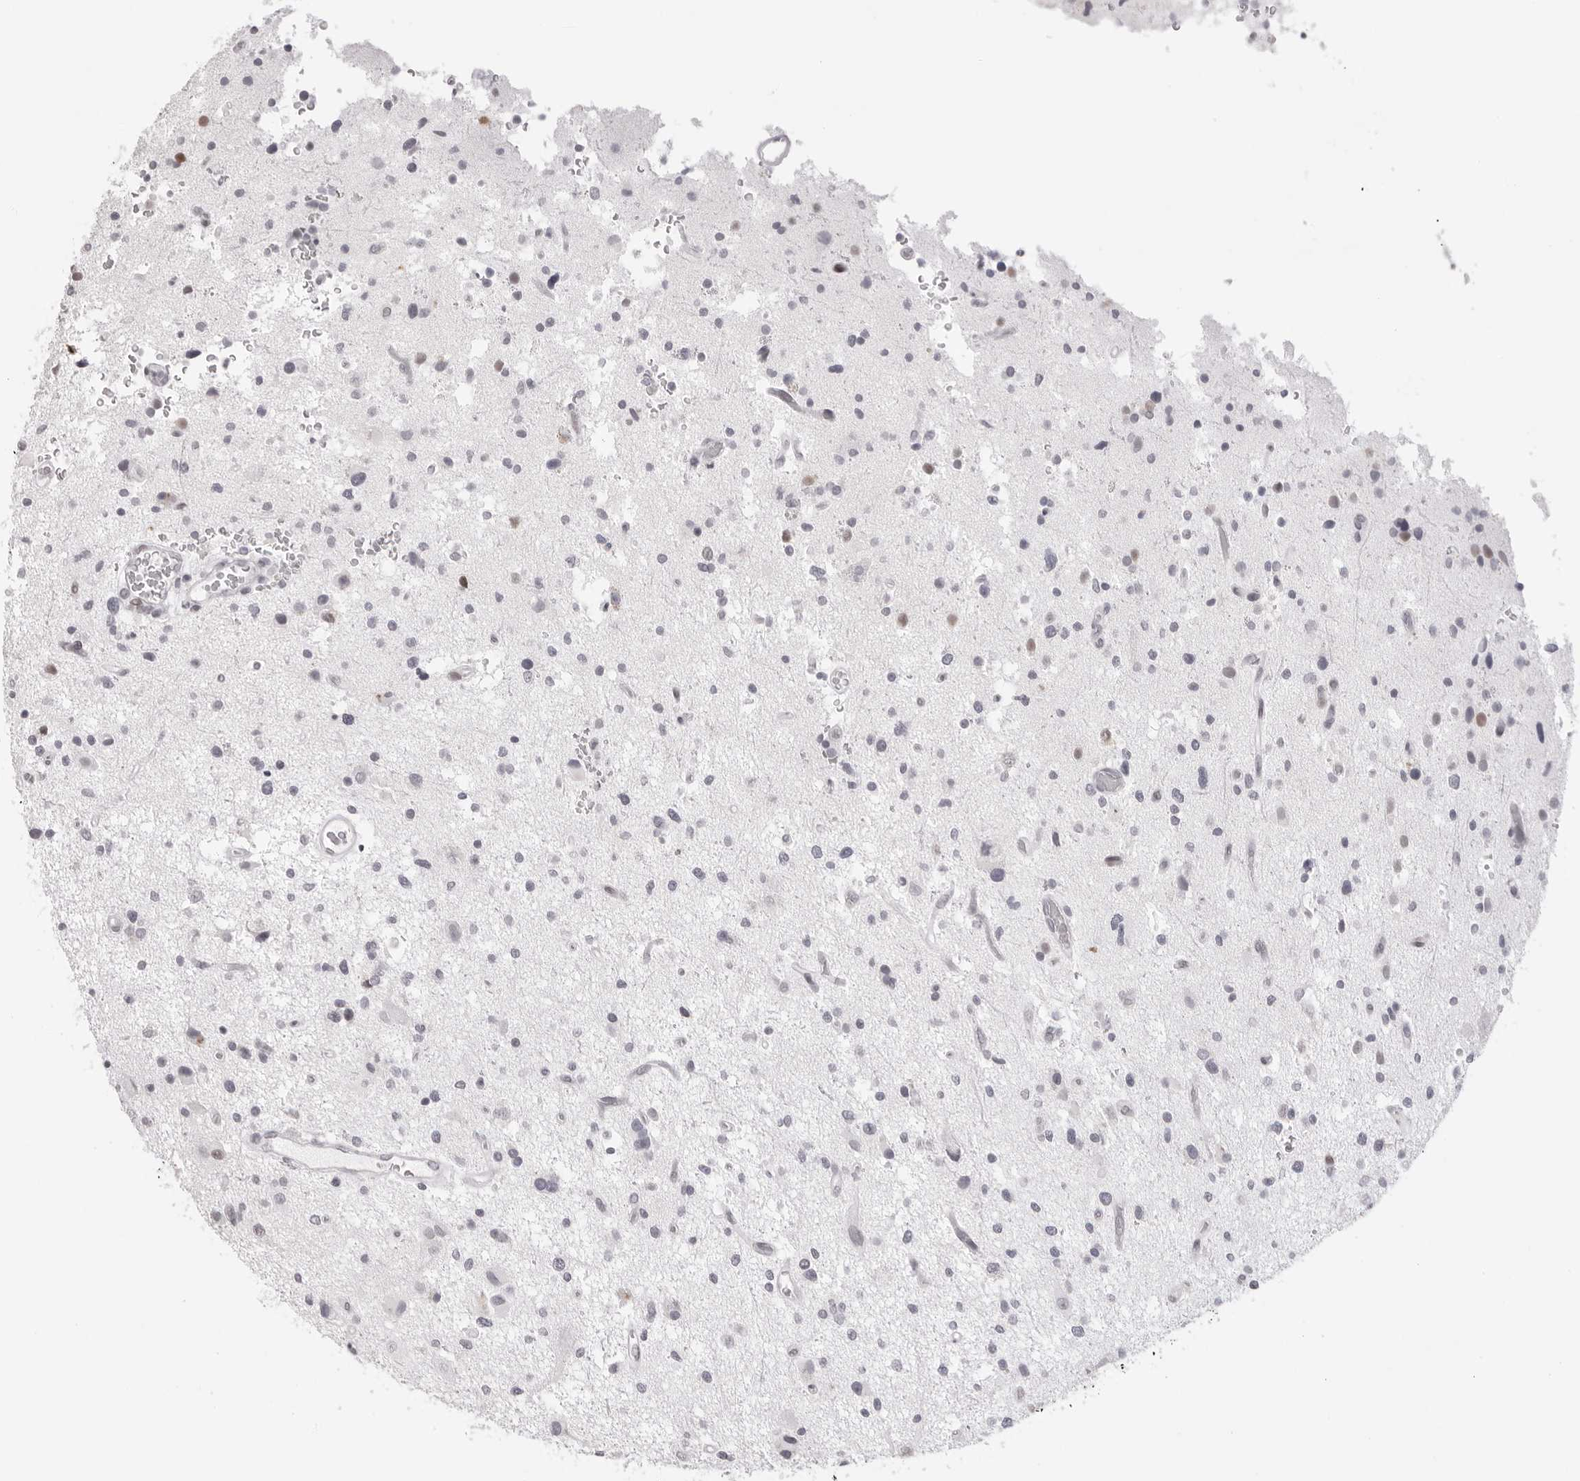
{"staining": {"intensity": "negative", "quantity": "none", "location": "none"}, "tissue": "glioma", "cell_type": "Tumor cells", "image_type": "cancer", "snomed": [{"axis": "morphology", "description": "Glioma, malignant, High grade"}, {"axis": "topography", "description": "Brain"}], "caption": "Glioma stained for a protein using immunohistochemistry reveals no expression tumor cells.", "gene": "MAFK", "patient": {"sex": "male", "age": 33}}